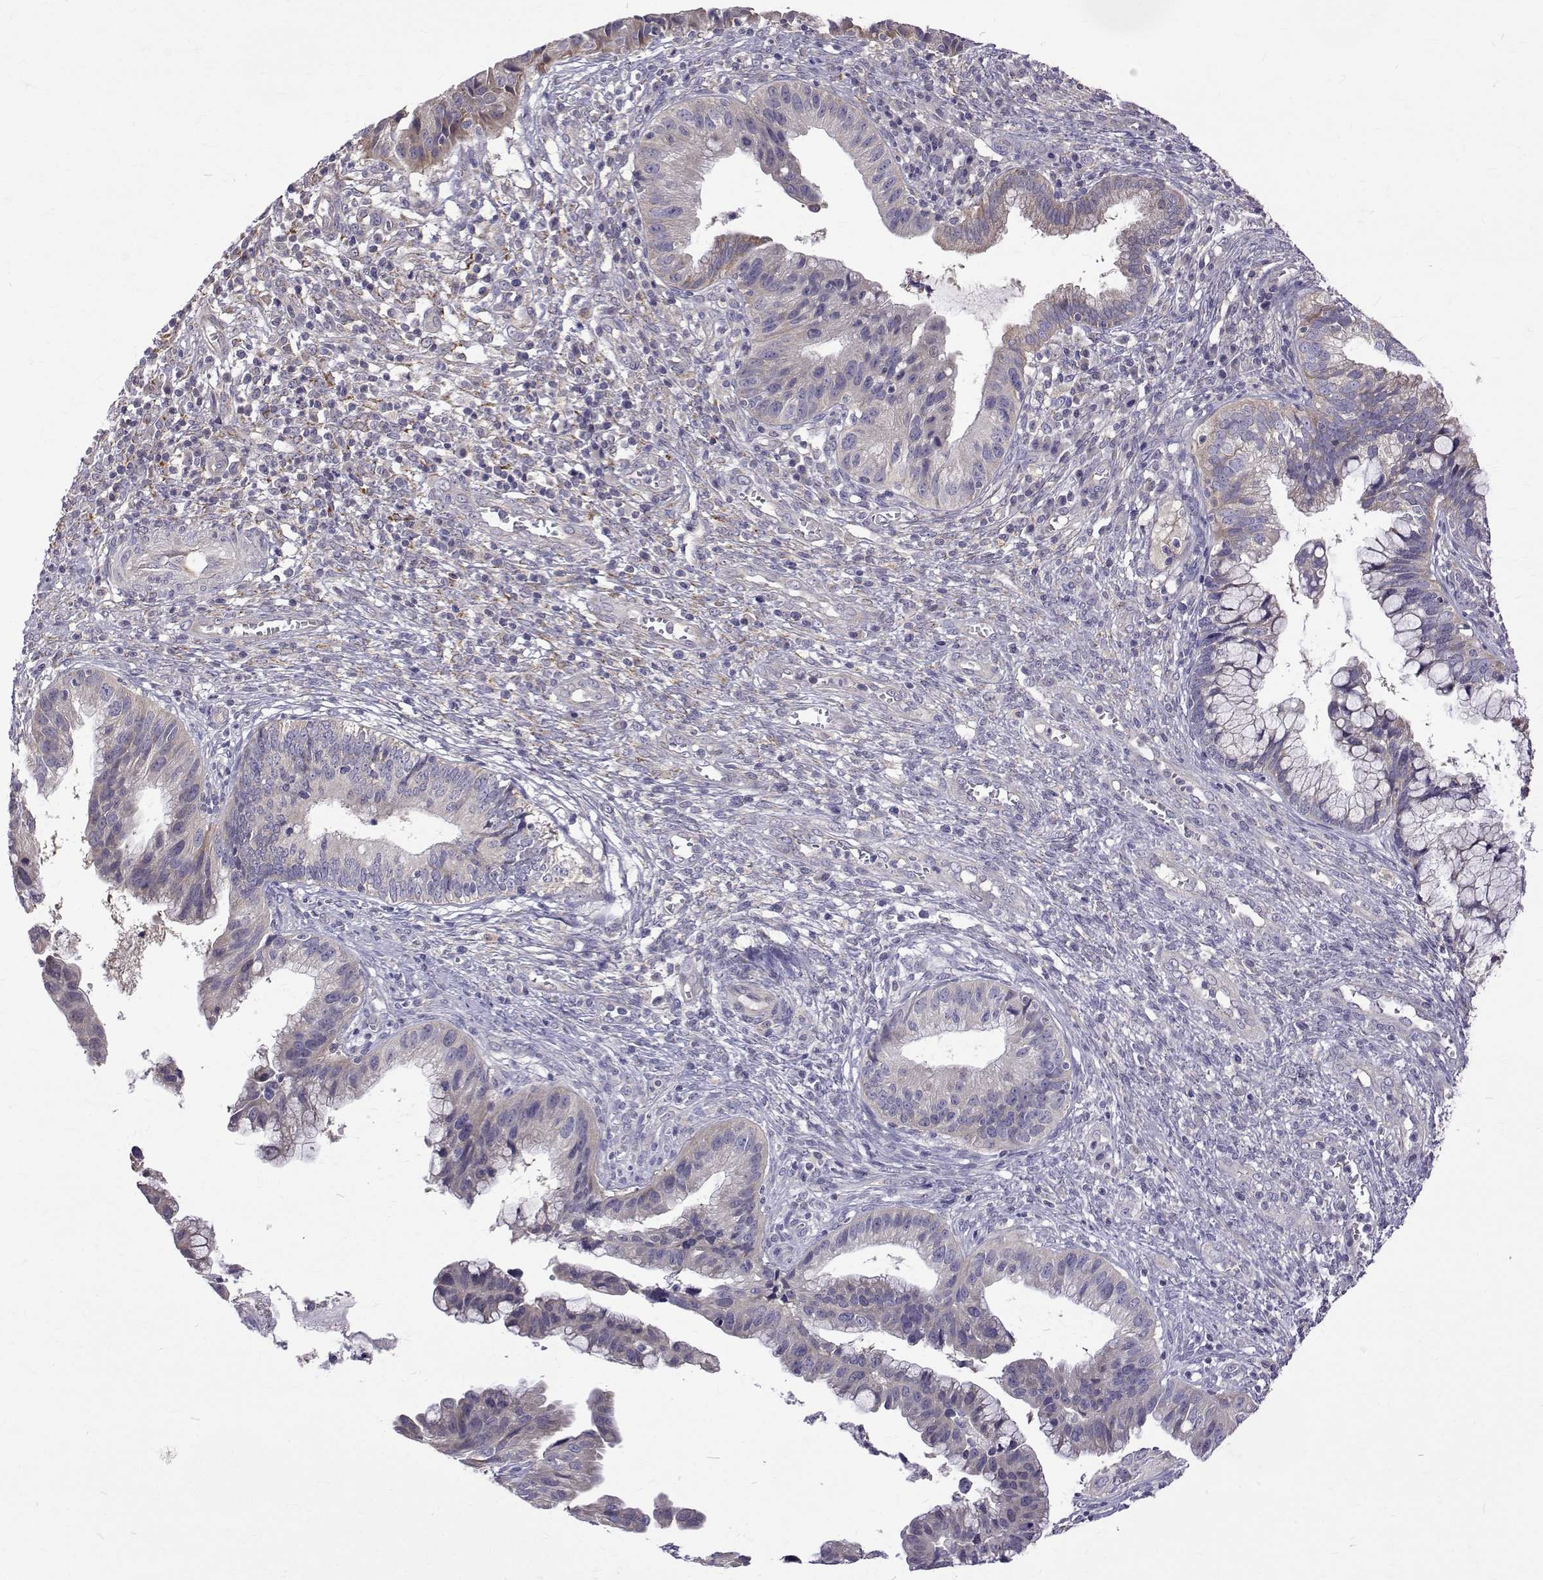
{"staining": {"intensity": "negative", "quantity": "none", "location": "none"}, "tissue": "cervical cancer", "cell_type": "Tumor cells", "image_type": "cancer", "snomed": [{"axis": "morphology", "description": "Adenocarcinoma, NOS"}, {"axis": "topography", "description": "Cervix"}], "caption": "High power microscopy histopathology image of an IHC photomicrograph of adenocarcinoma (cervical), revealing no significant staining in tumor cells.", "gene": "PADI1", "patient": {"sex": "female", "age": 34}}